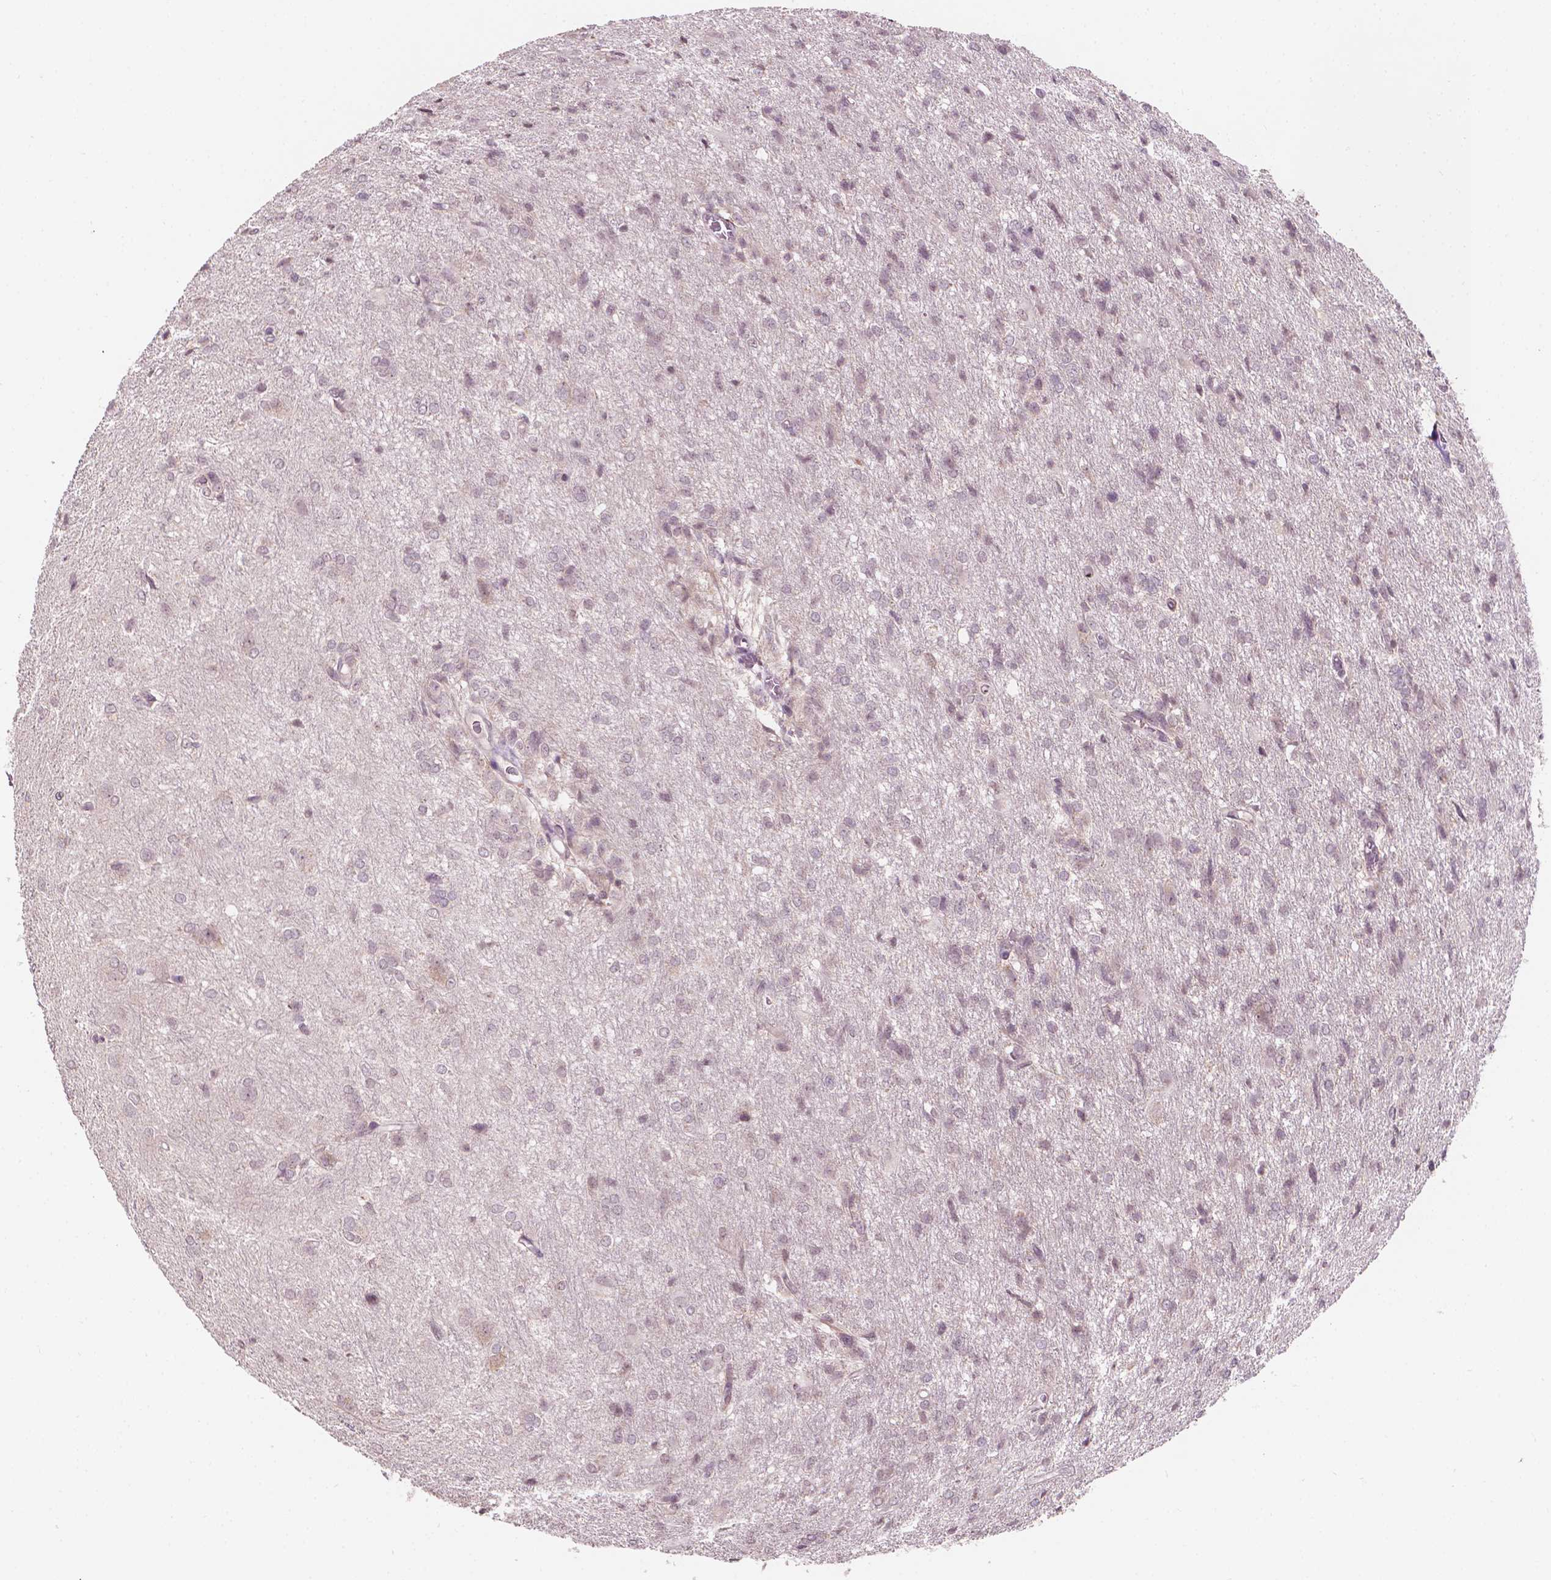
{"staining": {"intensity": "negative", "quantity": "none", "location": "none"}, "tissue": "glioma", "cell_type": "Tumor cells", "image_type": "cancer", "snomed": [{"axis": "morphology", "description": "Glioma, malignant, High grade"}, {"axis": "topography", "description": "Brain"}], "caption": "There is no significant positivity in tumor cells of malignant high-grade glioma.", "gene": "NOS1AP", "patient": {"sex": "male", "age": 68}}